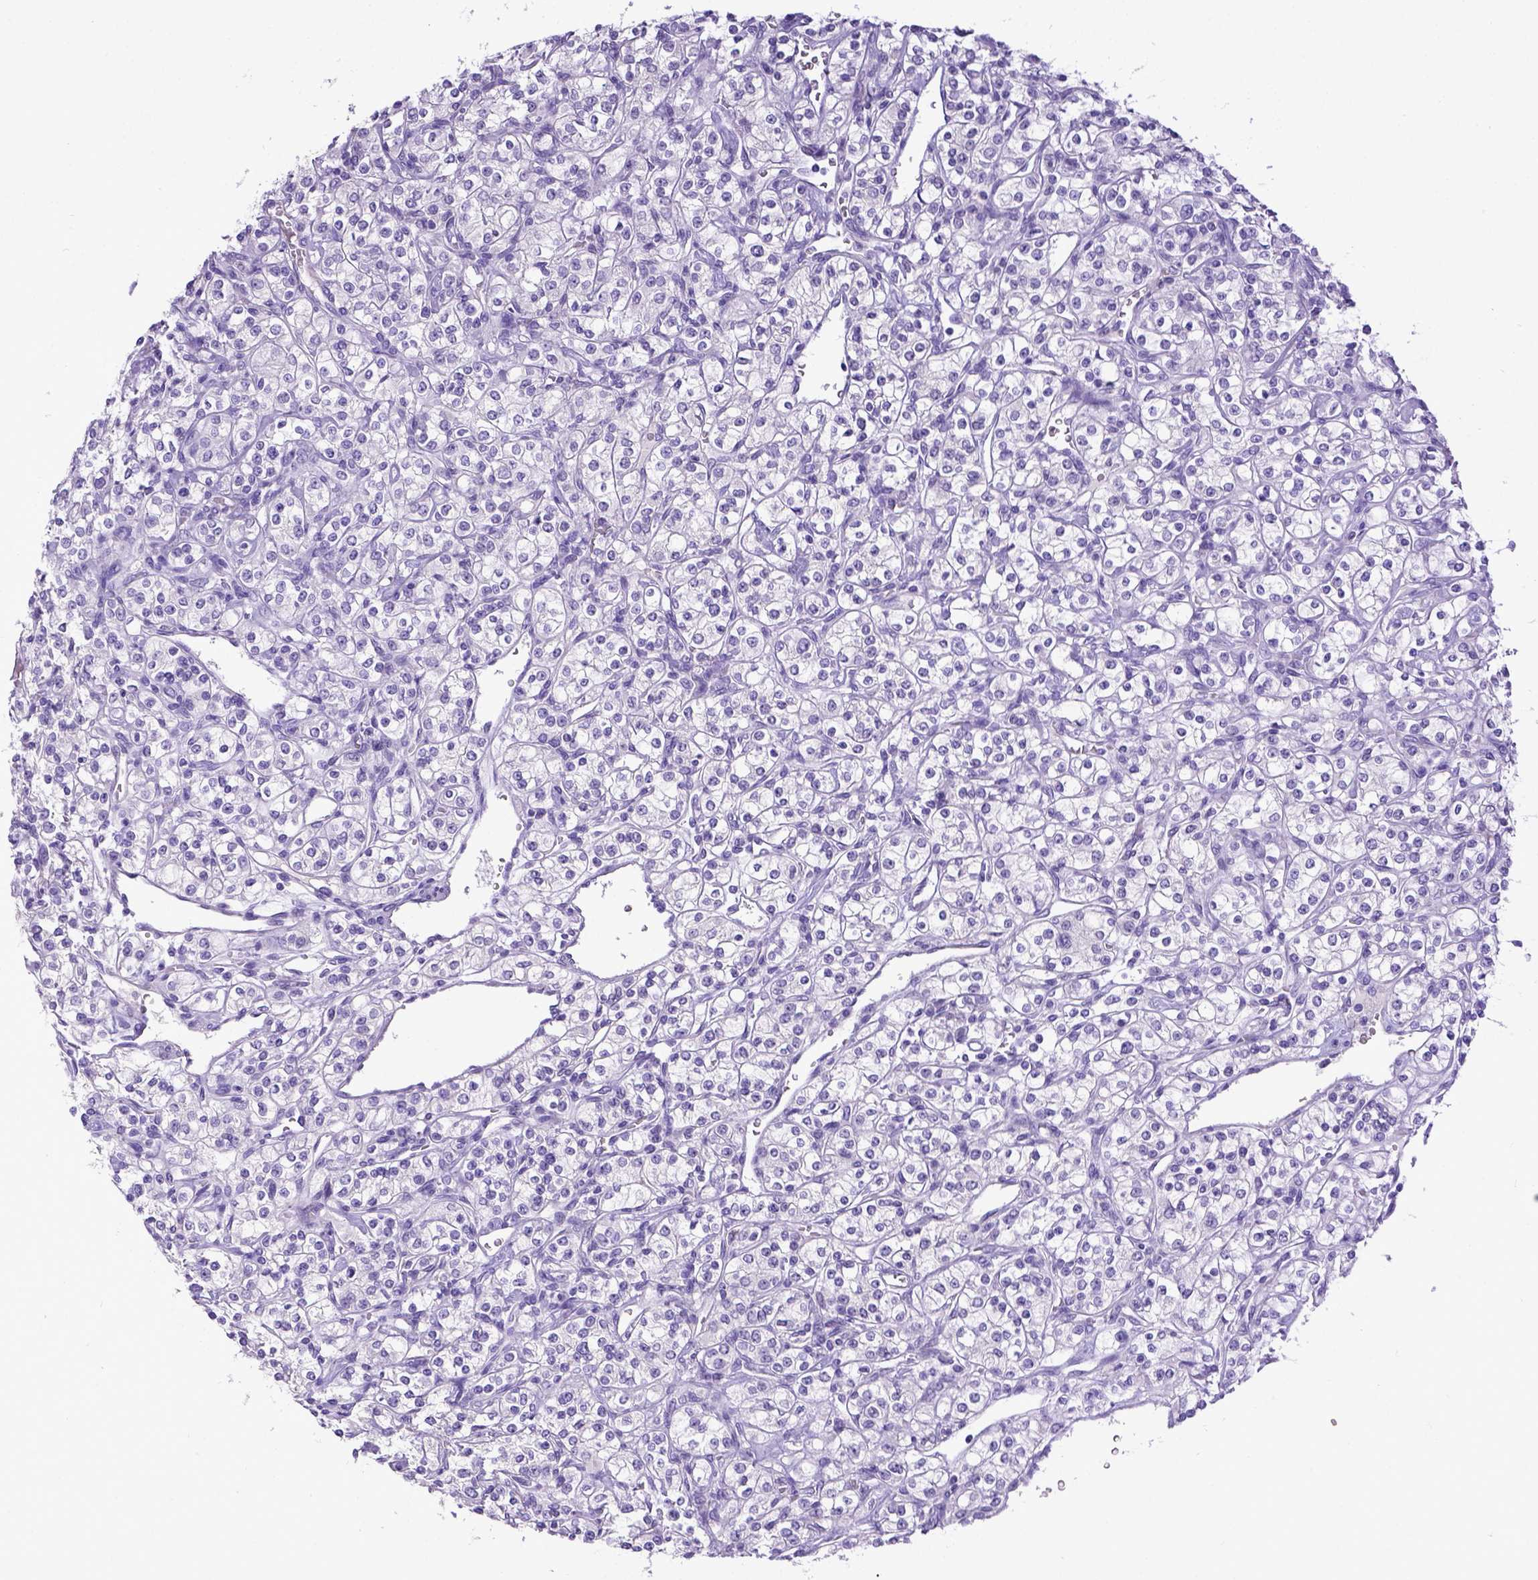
{"staining": {"intensity": "negative", "quantity": "none", "location": "none"}, "tissue": "renal cancer", "cell_type": "Tumor cells", "image_type": "cancer", "snomed": [{"axis": "morphology", "description": "Adenocarcinoma, NOS"}, {"axis": "topography", "description": "Kidney"}], "caption": "There is no significant expression in tumor cells of renal cancer.", "gene": "ESR1", "patient": {"sex": "male", "age": 77}}